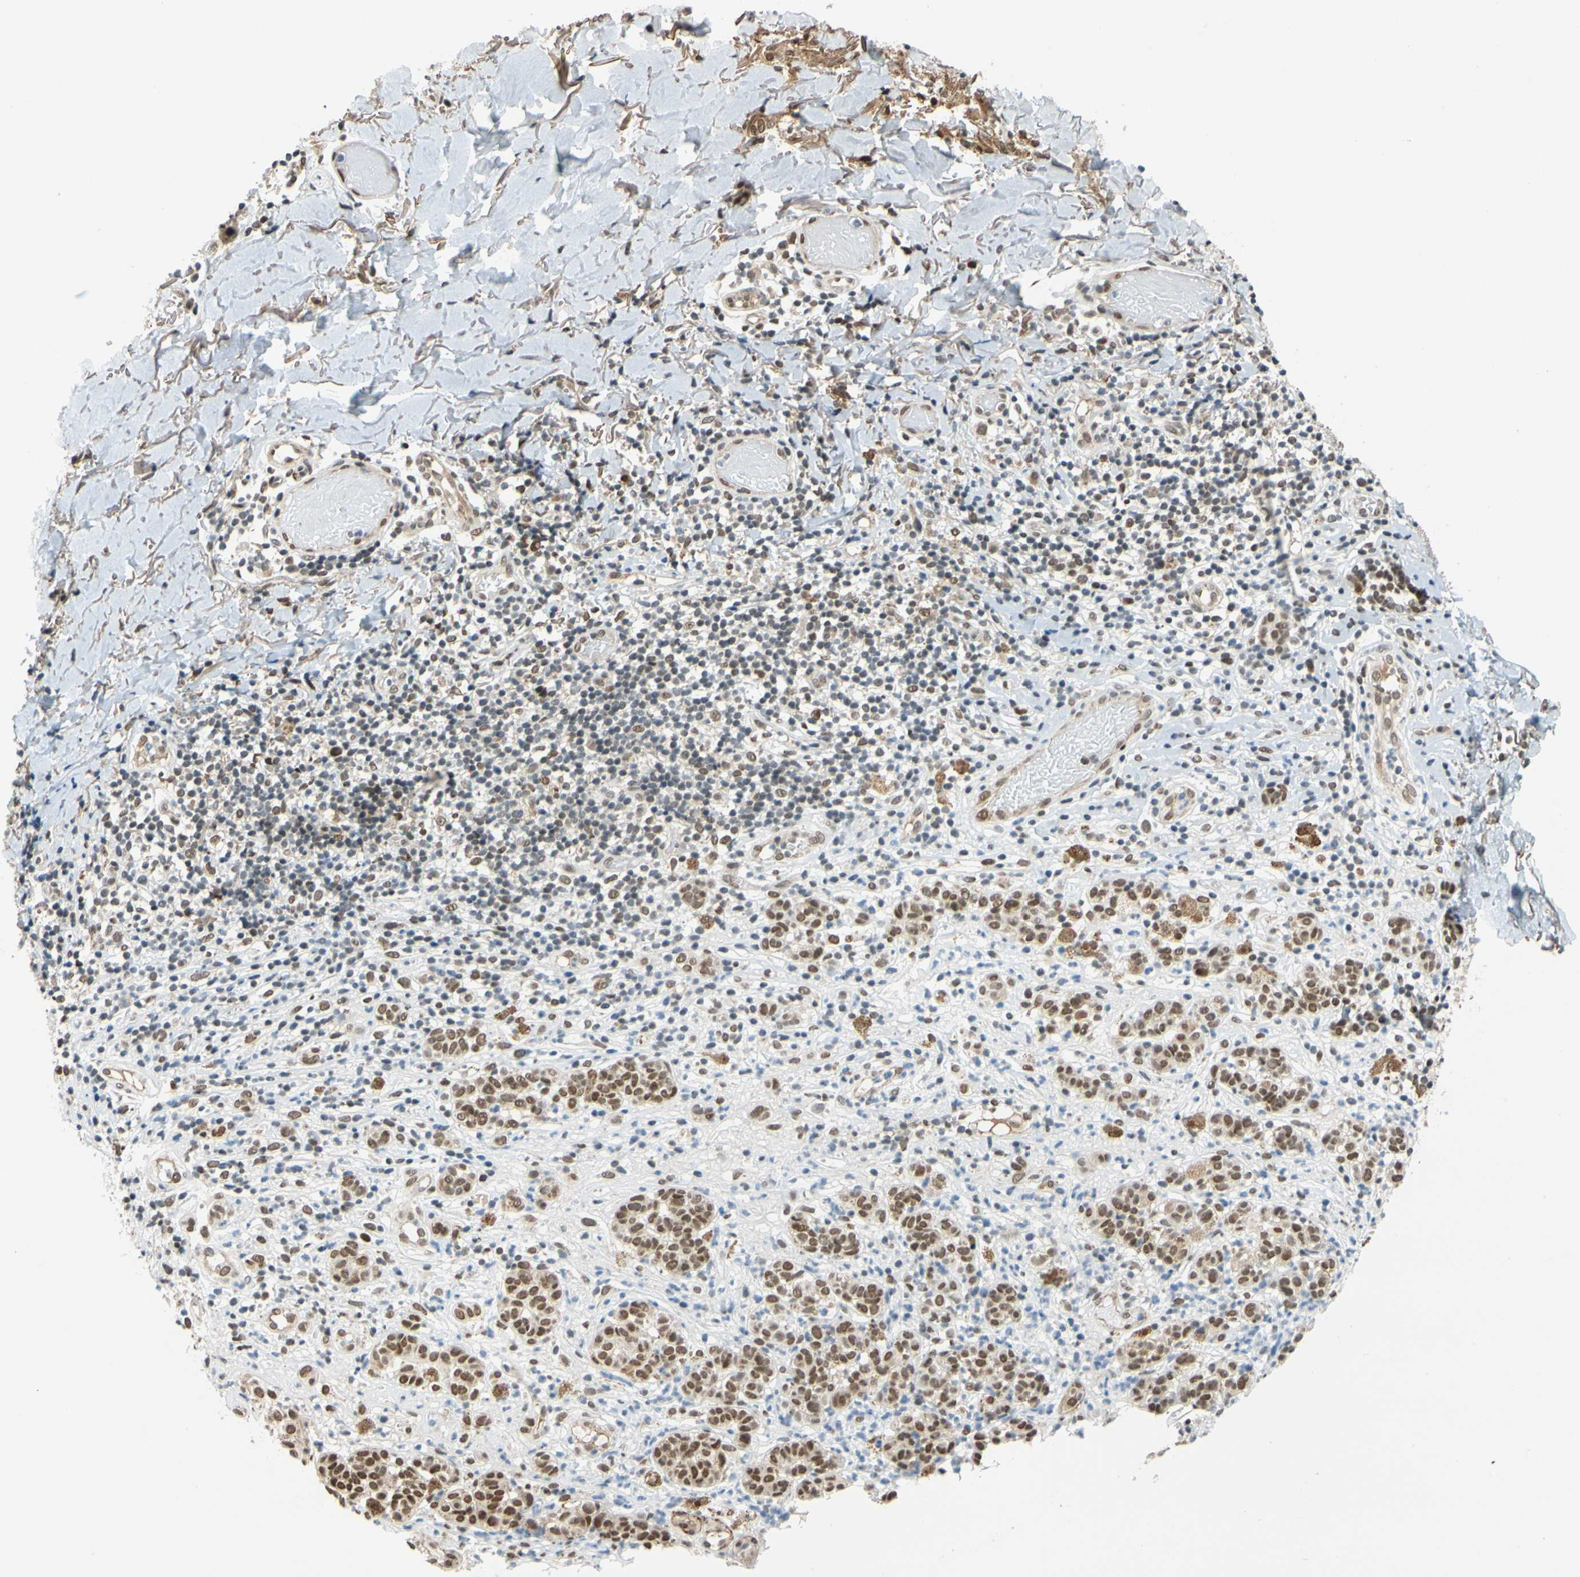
{"staining": {"intensity": "moderate", "quantity": ">75%", "location": "cytoplasmic/membranous,nuclear"}, "tissue": "melanoma", "cell_type": "Tumor cells", "image_type": "cancer", "snomed": [{"axis": "morphology", "description": "Malignant melanoma, NOS"}, {"axis": "topography", "description": "Skin"}], "caption": "Immunohistochemistry (IHC) staining of melanoma, which reveals medium levels of moderate cytoplasmic/membranous and nuclear expression in about >75% of tumor cells indicating moderate cytoplasmic/membranous and nuclear protein positivity. The staining was performed using DAB (3,3'-diaminobenzidine) (brown) for protein detection and nuclei were counterstained in hematoxylin (blue).", "gene": "POGZ", "patient": {"sex": "male", "age": 64}}